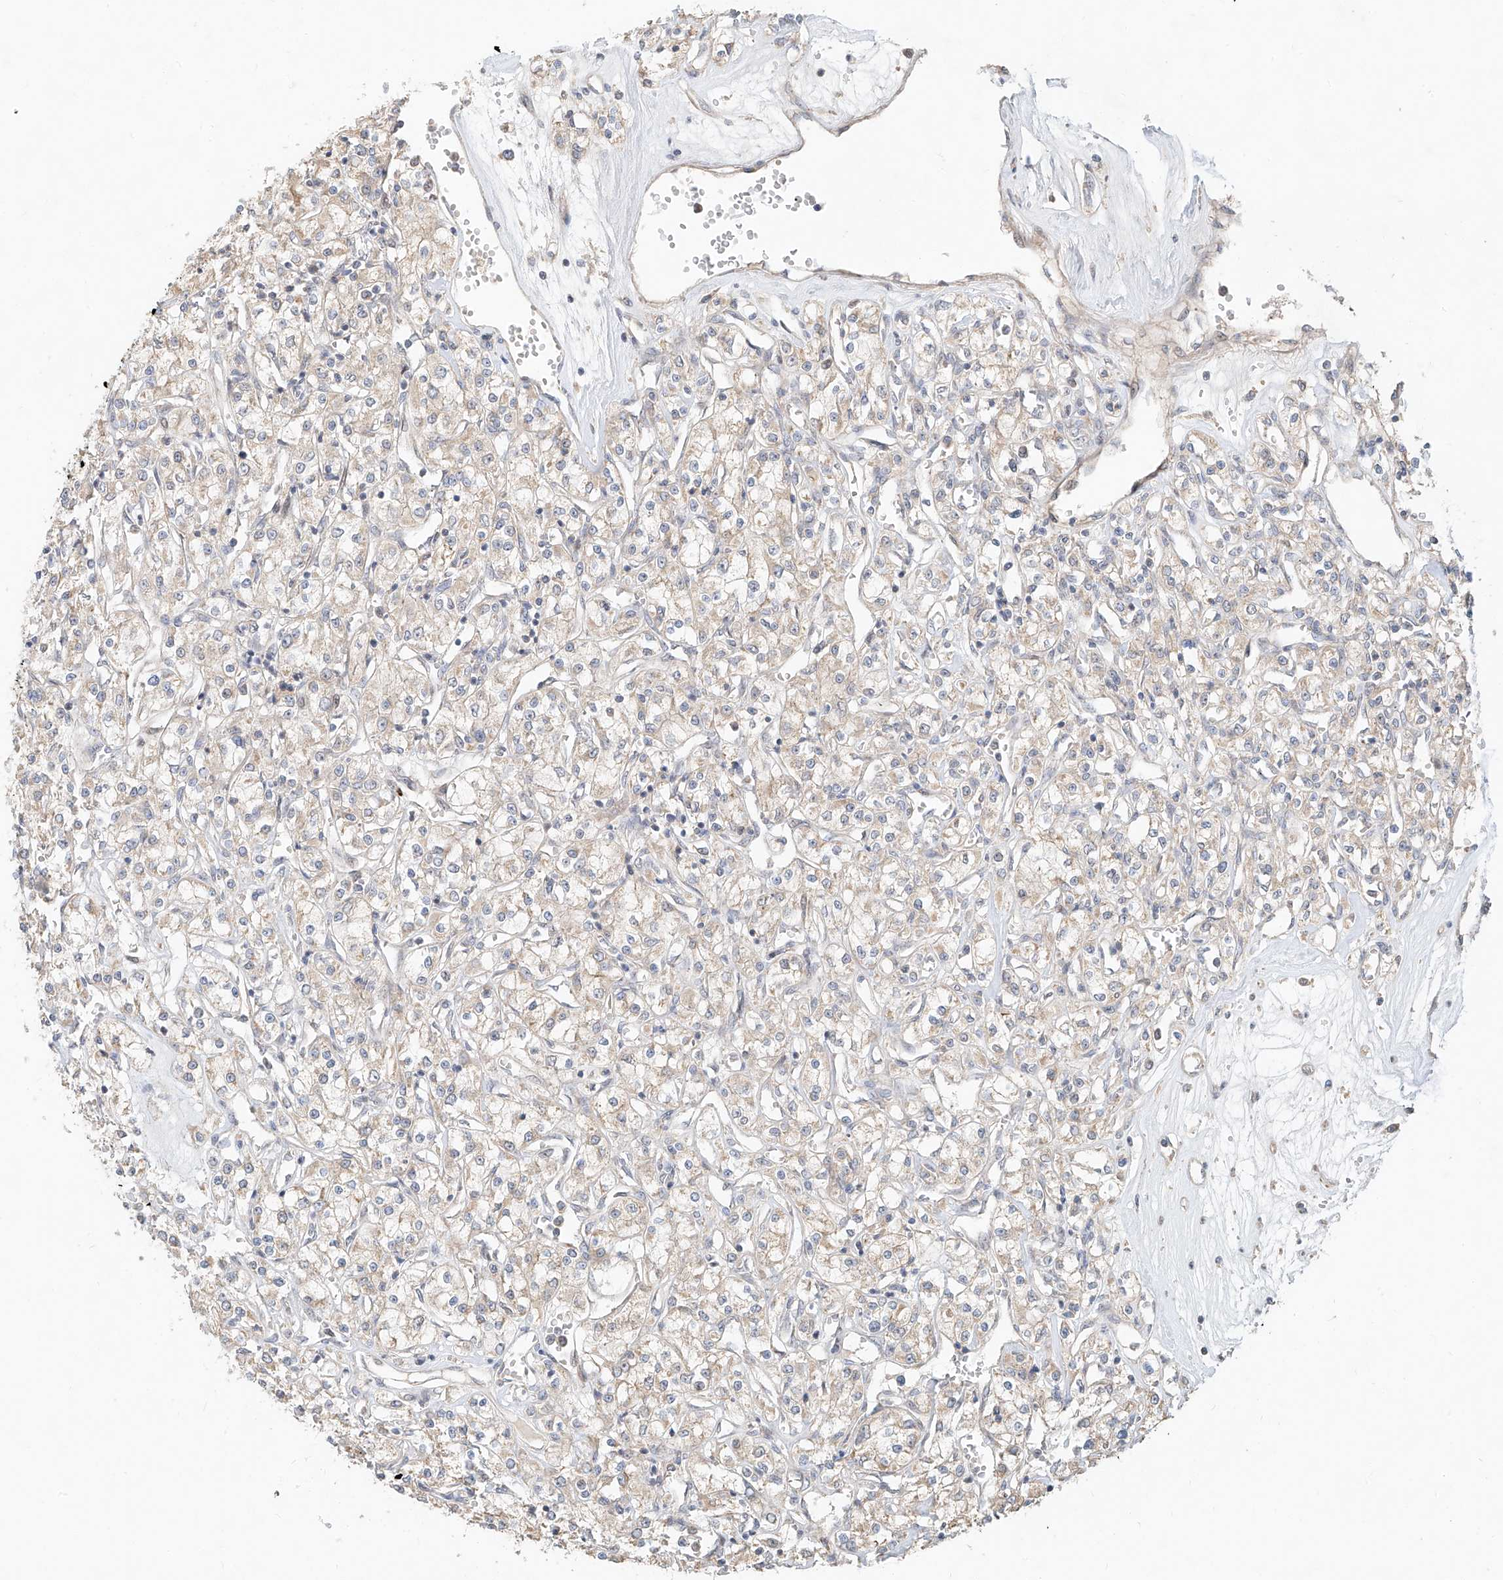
{"staining": {"intensity": "negative", "quantity": "none", "location": "none"}, "tissue": "renal cancer", "cell_type": "Tumor cells", "image_type": "cancer", "snomed": [{"axis": "morphology", "description": "Adenocarcinoma, NOS"}, {"axis": "topography", "description": "Kidney"}], "caption": "A histopathology image of human renal cancer (adenocarcinoma) is negative for staining in tumor cells. (DAB immunohistochemistry, high magnification).", "gene": "TMEM61", "patient": {"sex": "female", "age": 59}}